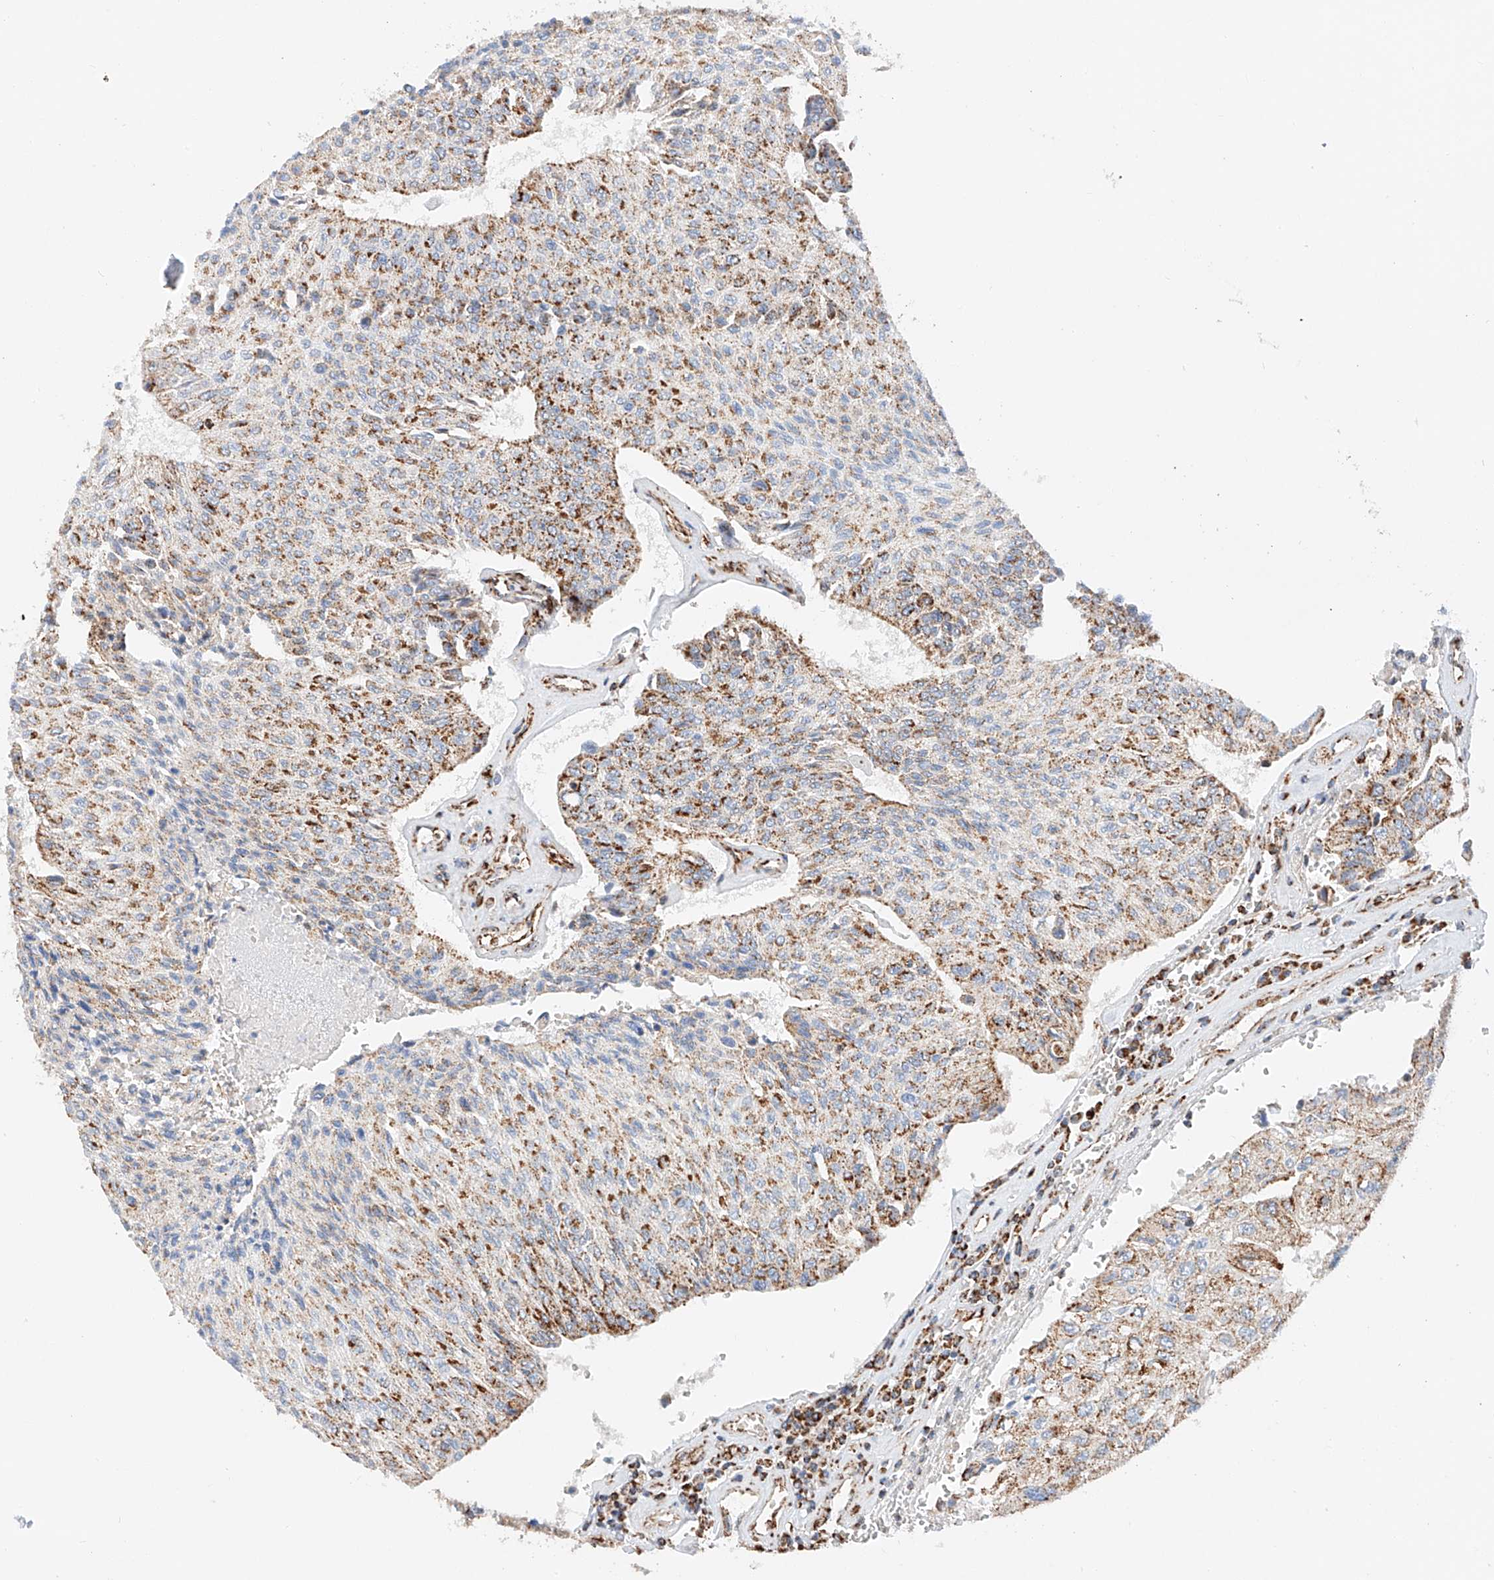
{"staining": {"intensity": "moderate", "quantity": ">75%", "location": "cytoplasmic/membranous"}, "tissue": "urothelial cancer", "cell_type": "Tumor cells", "image_type": "cancer", "snomed": [{"axis": "morphology", "description": "Urothelial carcinoma, High grade"}, {"axis": "topography", "description": "Urinary bladder"}], "caption": "Immunohistochemical staining of urothelial cancer reveals medium levels of moderate cytoplasmic/membranous protein staining in about >75% of tumor cells.", "gene": "NDUFV3", "patient": {"sex": "male", "age": 66}}